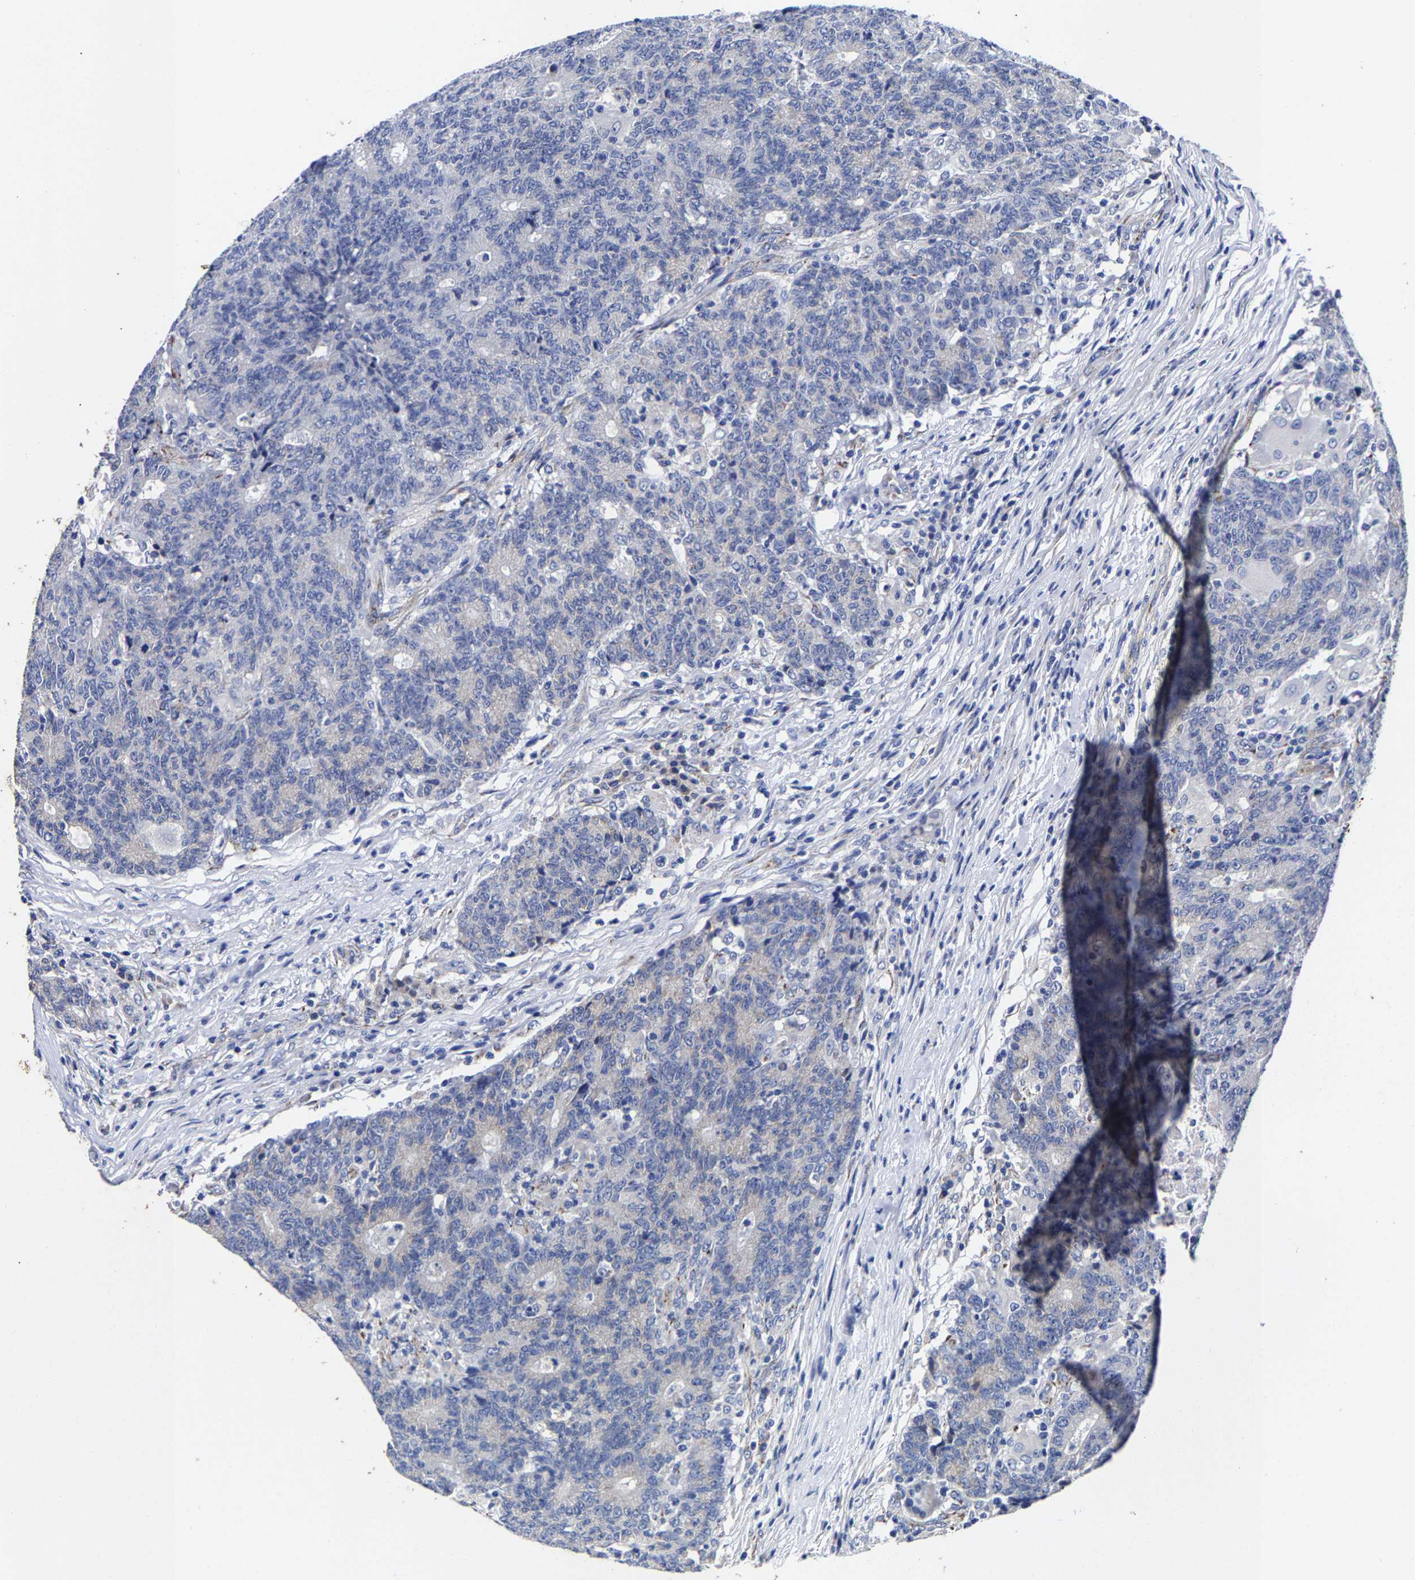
{"staining": {"intensity": "negative", "quantity": "none", "location": "none"}, "tissue": "colorectal cancer", "cell_type": "Tumor cells", "image_type": "cancer", "snomed": [{"axis": "morphology", "description": "Normal tissue, NOS"}, {"axis": "morphology", "description": "Adenocarcinoma, NOS"}, {"axis": "topography", "description": "Colon"}], "caption": "High magnification brightfield microscopy of colorectal cancer (adenocarcinoma) stained with DAB (3,3'-diaminobenzidine) (brown) and counterstained with hematoxylin (blue): tumor cells show no significant positivity.", "gene": "AASS", "patient": {"sex": "female", "age": 75}}